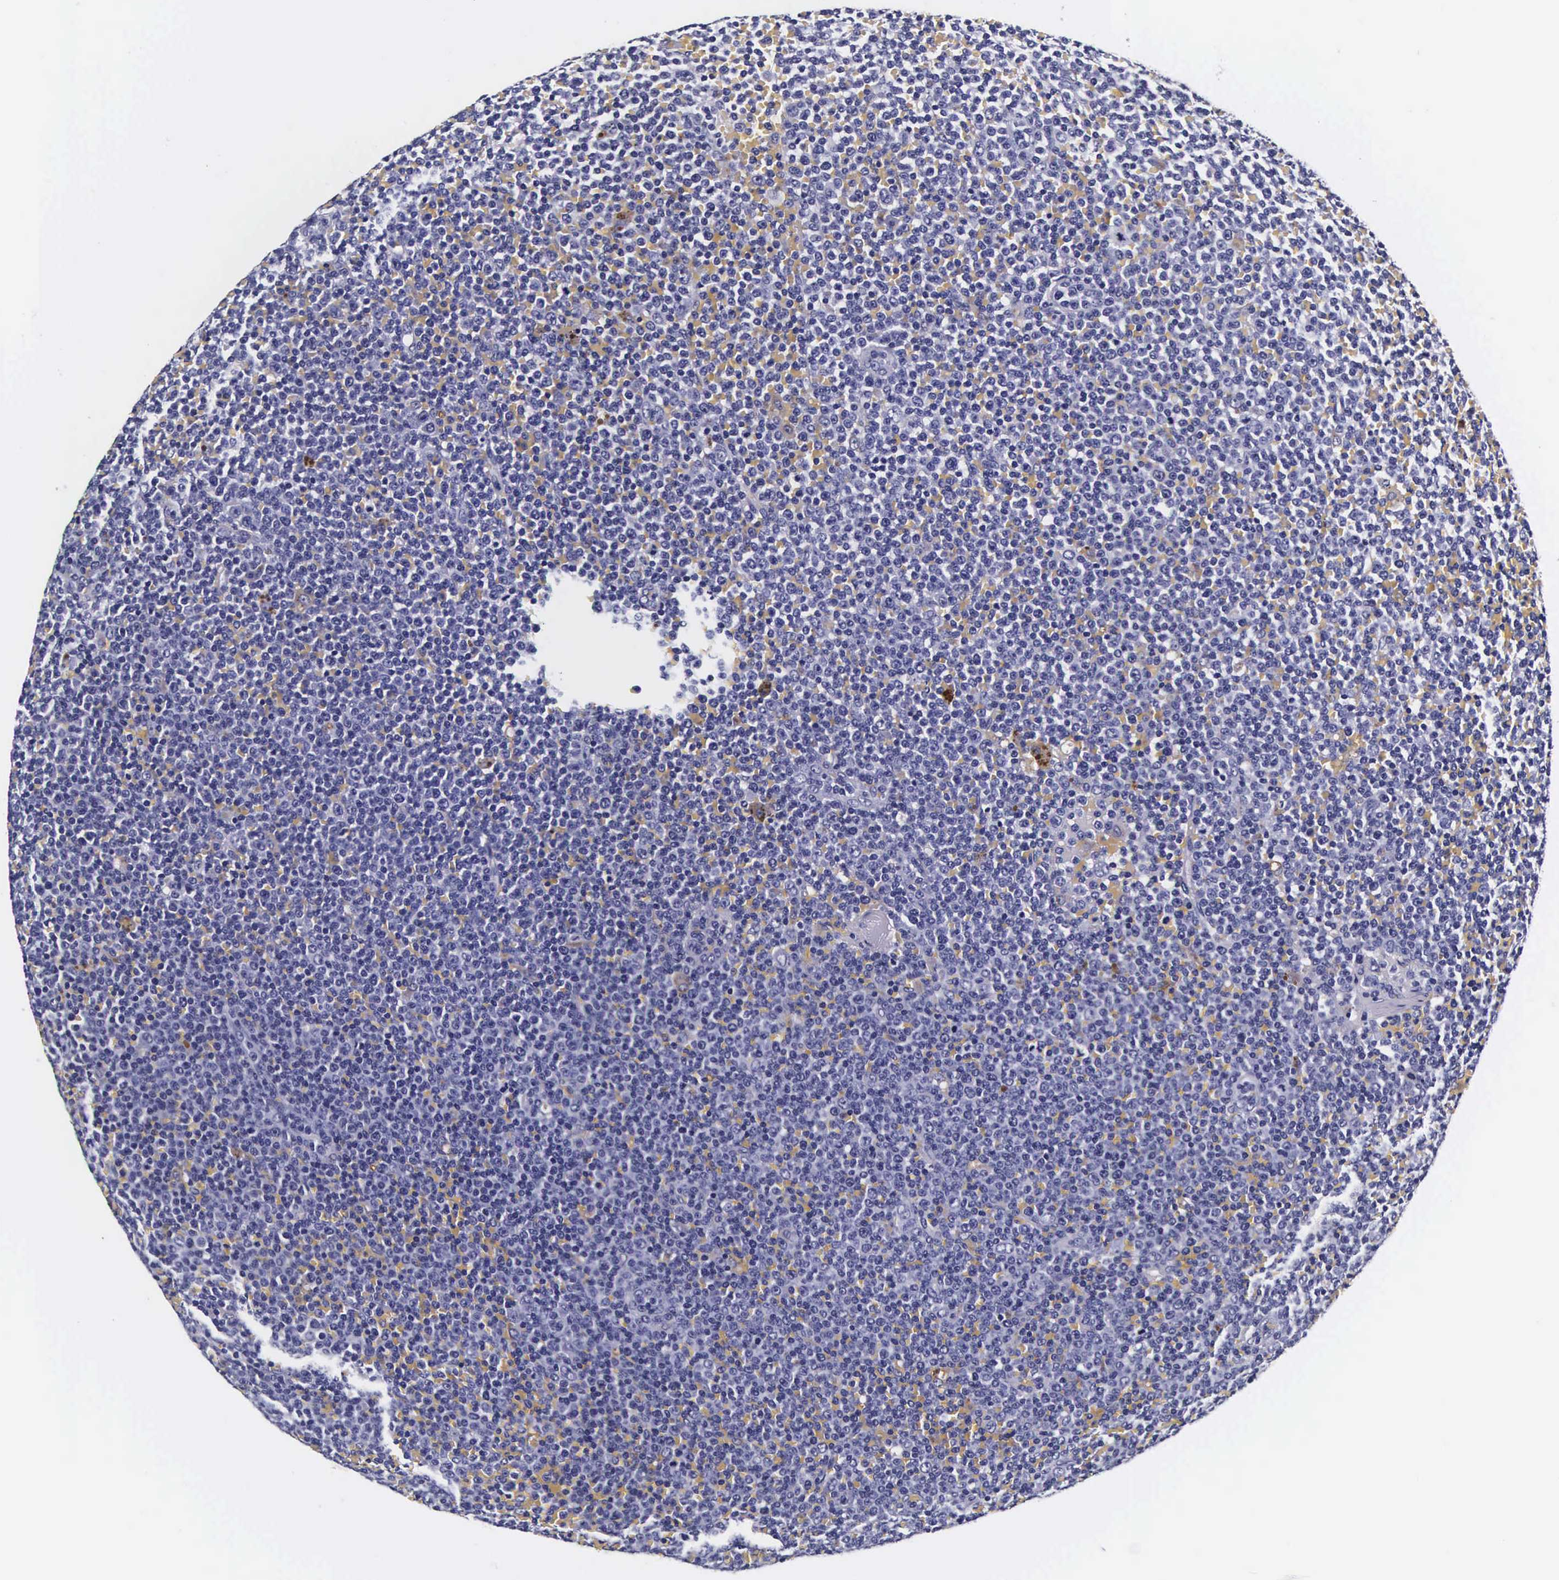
{"staining": {"intensity": "negative", "quantity": "none", "location": "none"}, "tissue": "lymphoma", "cell_type": "Tumor cells", "image_type": "cancer", "snomed": [{"axis": "morphology", "description": "Malignant lymphoma, non-Hodgkin's type, Low grade"}, {"axis": "topography", "description": "Lymph node"}], "caption": "Immunohistochemistry (IHC) of low-grade malignant lymphoma, non-Hodgkin's type shows no staining in tumor cells. (DAB (3,3'-diaminobenzidine) immunohistochemistry (IHC), high magnification).", "gene": "CTSB", "patient": {"sex": "male", "age": 50}}